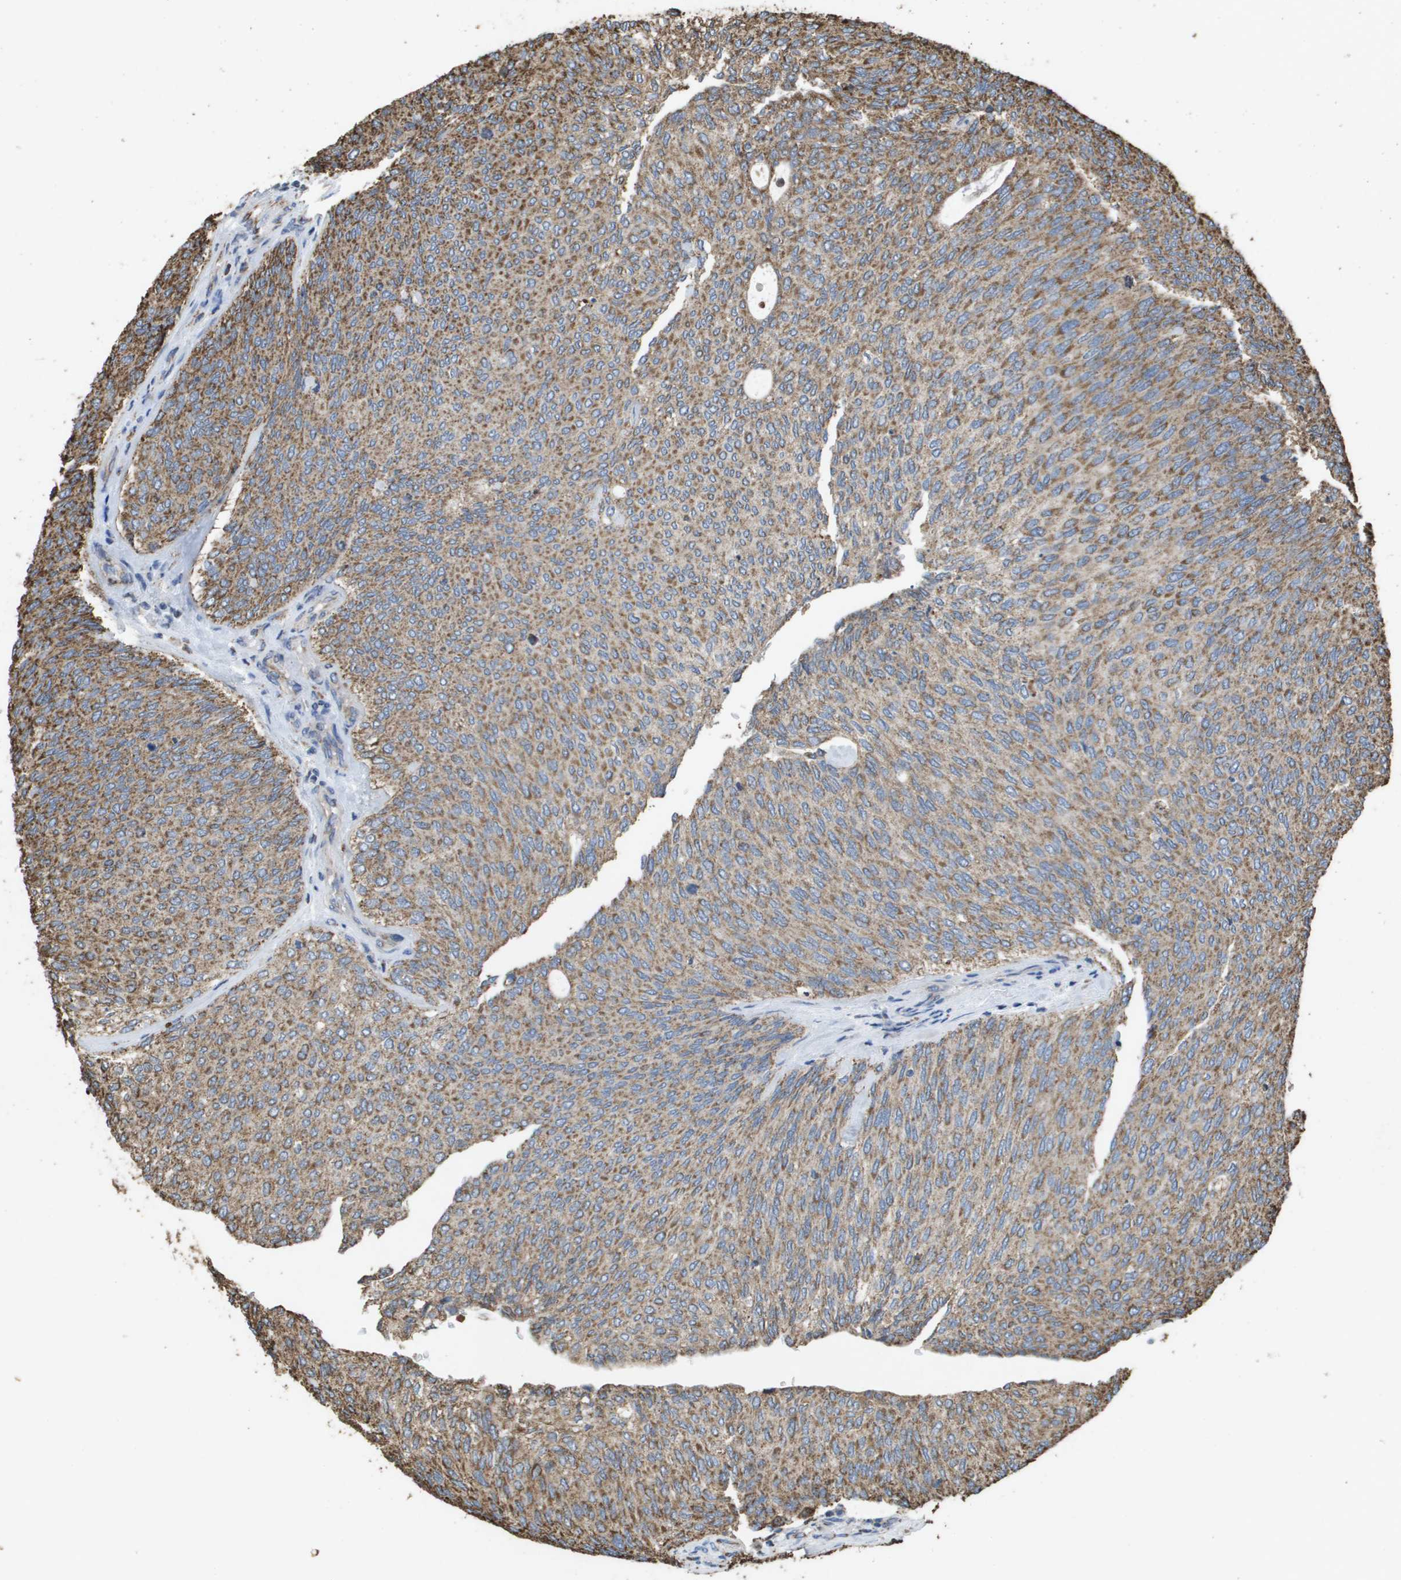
{"staining": {"intensity": "moderate", "quantity": ">75%", "location": "cytoplasmic/membranous"}, "tissue": "urothelial cancer", "cell_type": "Tumor cells", "image_type": "cancer", "snomed": [{"axis": "morphology", "description": "Urothelial carcinoma, Low grade"}, {"axis": "topography", "description": "Urinary bladder"}], "caption": "Immunohistochemical staining of human urothelial cancer displays medium levels of moderate cytoplasmic/membranous expression in about >75% of tumor cells. (brown staining indicates protein expression, while blue staining denotes nuclei).", "gene": "HSPE1", "patient": {"sex": "female", "age": 79}}